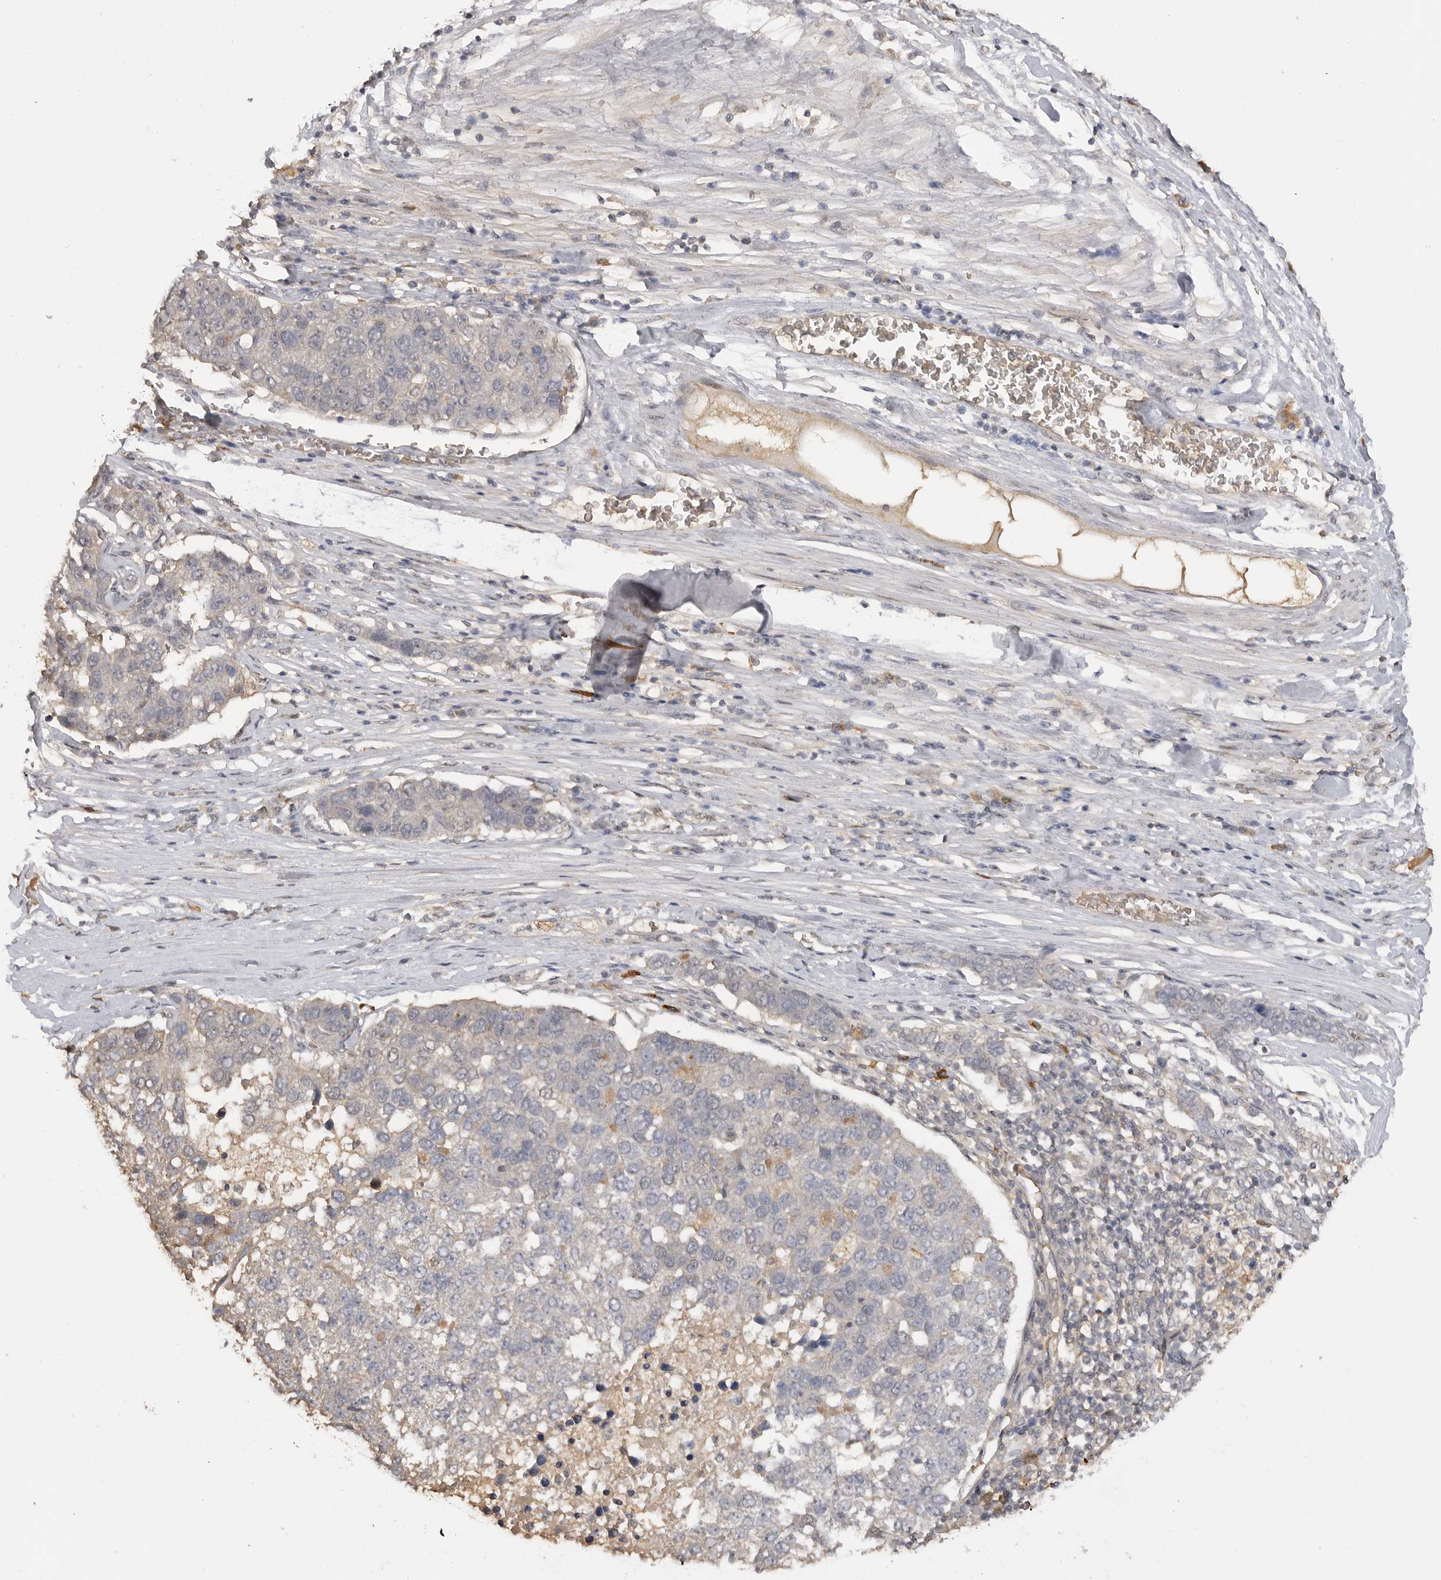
{"staining": {"intensity": "negative", "quantity": "none", "location": "none"}, "tissue": "pancreatic cancer", "cell_type": "Tumor cells", "image_type": "cancer", "snomed": [{"axis": "morphology", "description": "Adenocarcinoma, NOS"}, {"axis": "topography", "description": "Pancreas"}], "caption": "Image shows no protein positivity in tumor cells of pancreatic cancer tissue.", "gene": "ASPSCR1", "patient": {"sex": "female", "age": 61}}